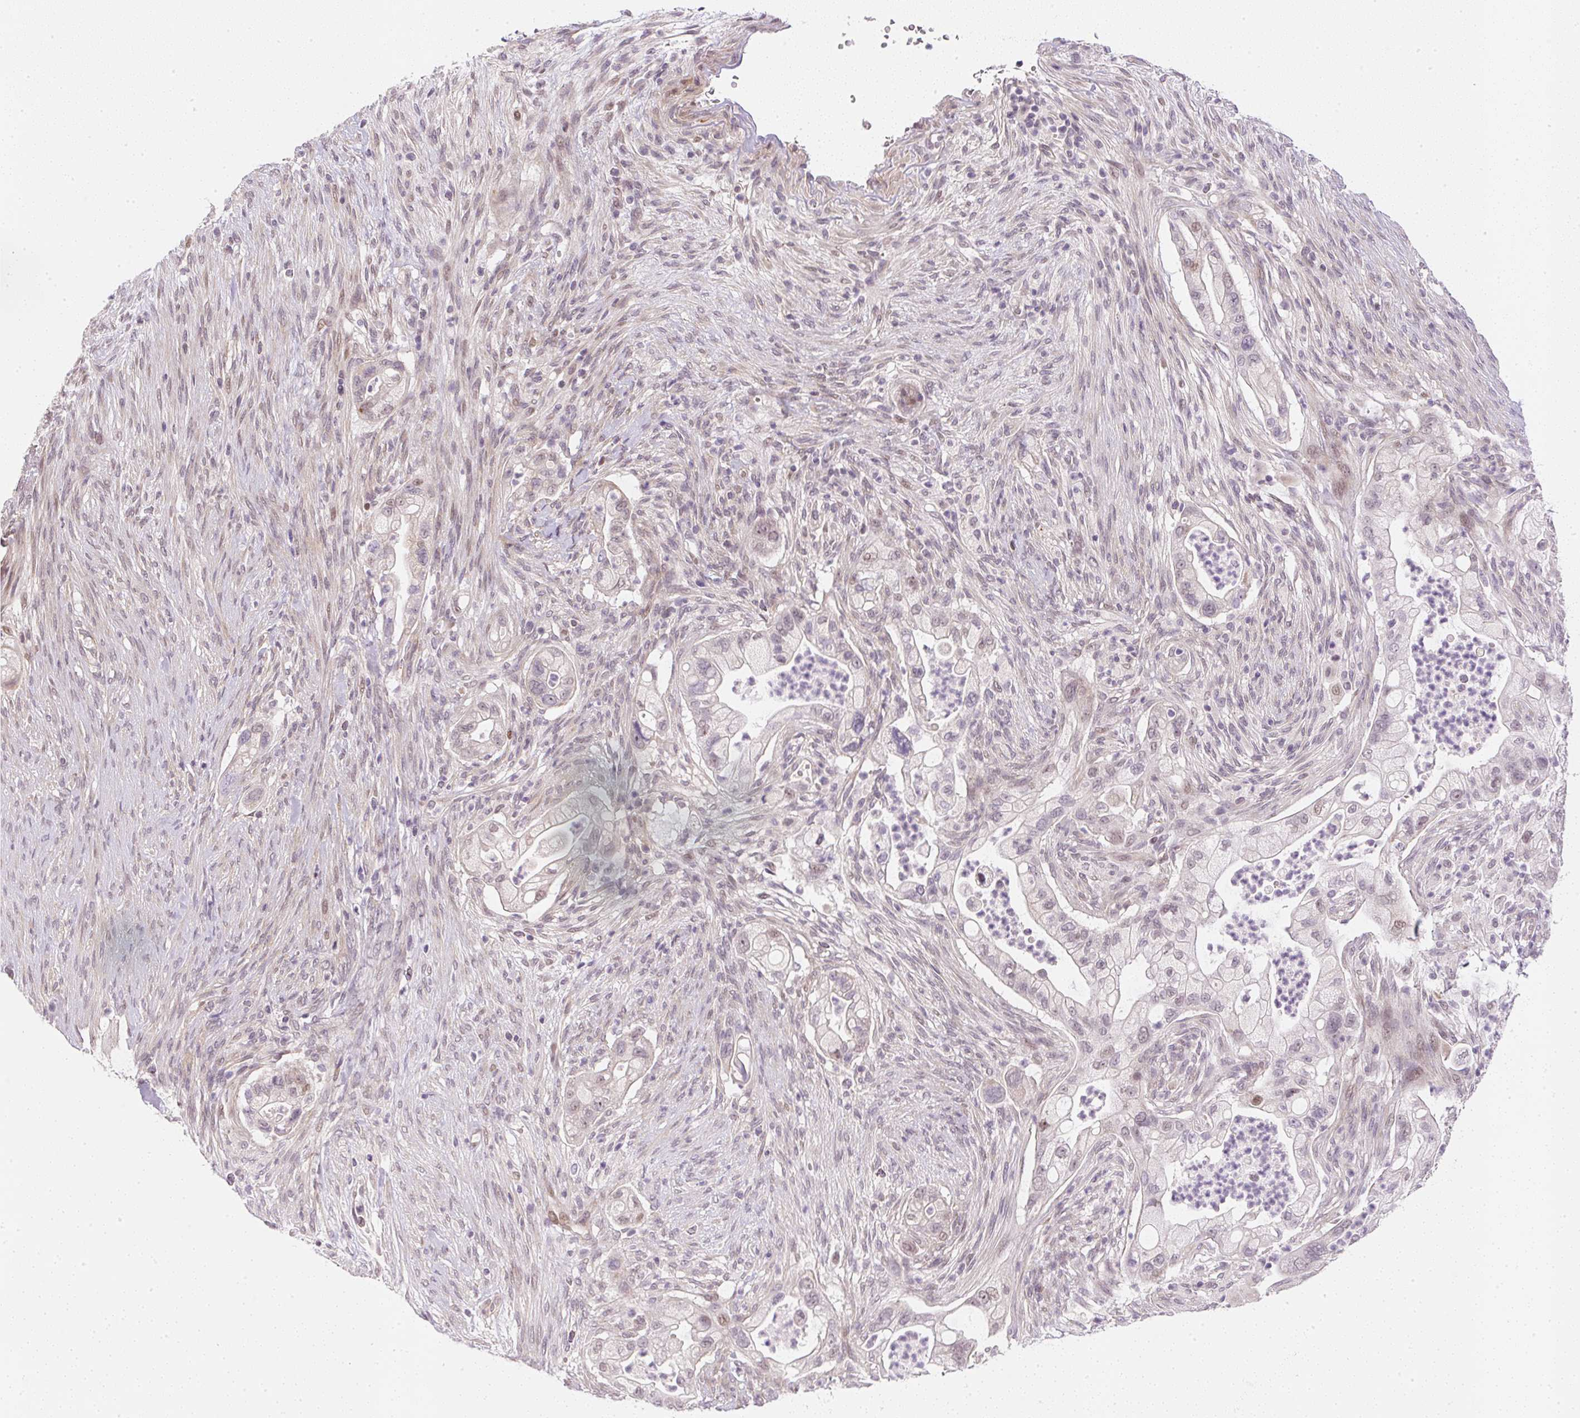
{"staining": {"intensity": "weak", "quantity": "25%-75%", "location": "nuclear"}, "tissue": "pancreatic cancer", "cell_type": "Tumor cells", "image_type": "cancer", "snomed": [{"axis": "morphology", "description": "Adenocarcinoma, NOS"}, {"axis": "topography", "description": "Pancreas"}], "caption": "Human pancreatic cancer (adenocarcinoma) stained with a brown dye displays weak nuclear positive expression in about 25%-75% of tumor cells.", "gene": "DPPA4", "patient": {"sex": "male", "age": 44}}